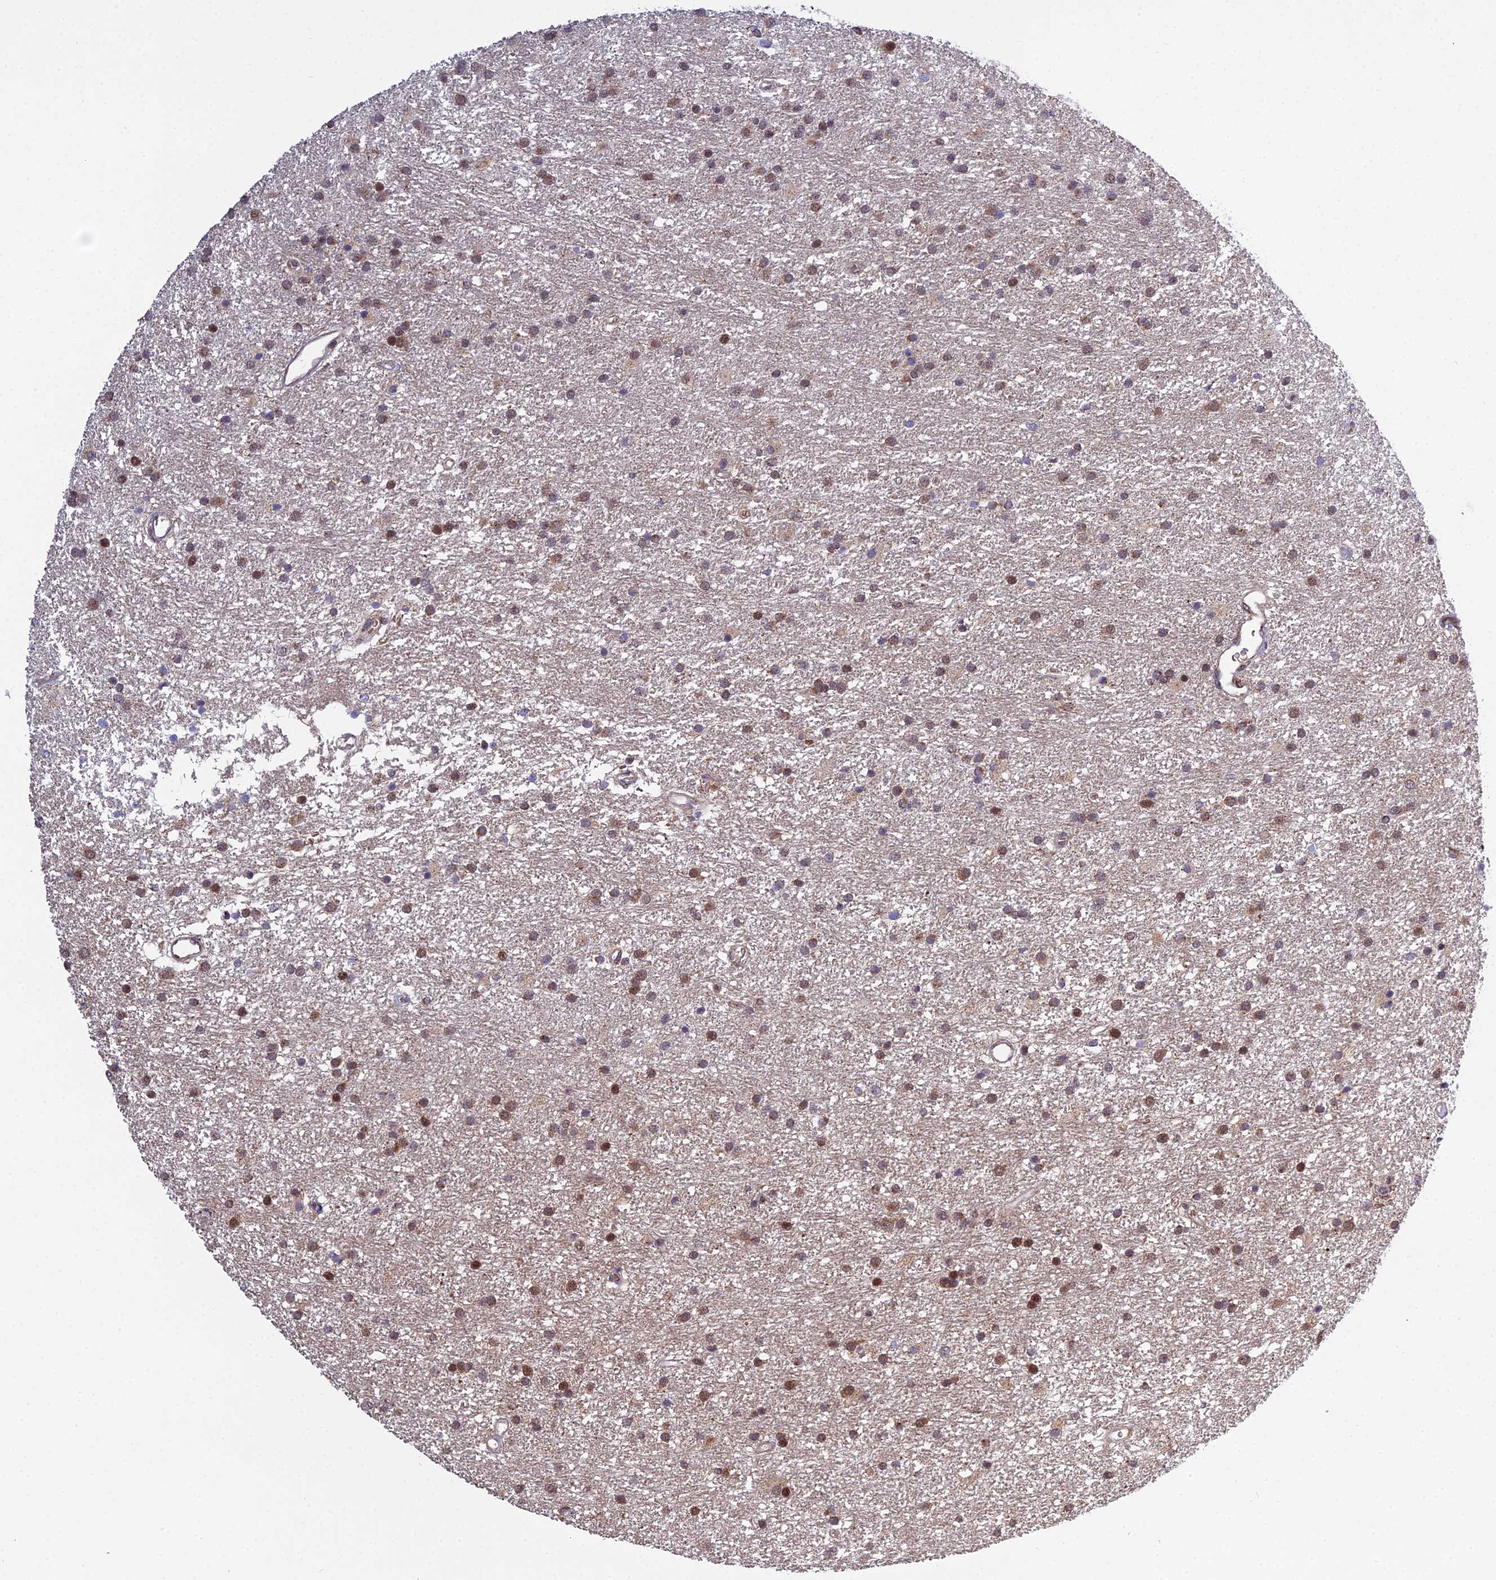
{"staining": {"intensity": "moderate", "quantity": "25%-75%", "location": "cytoplasmic/membranous,nuclear"}, "tissue": "glioma", "cell_type": "Tumor cells", "image_type": "cancer", "snomed": [{"axis": "morphology", "description": "Glioma, malignant, High grade"}, {"axis": "topography", "description": "Brain"}], "caption": "Glioma stained with a brown dye exhibits moderate cytoplasmic/membranous and nuclear positive positivity in about 25%-75% of tumor cells.", "gene": "ARL2", "patient": {"sex": "male", "age": 77}}